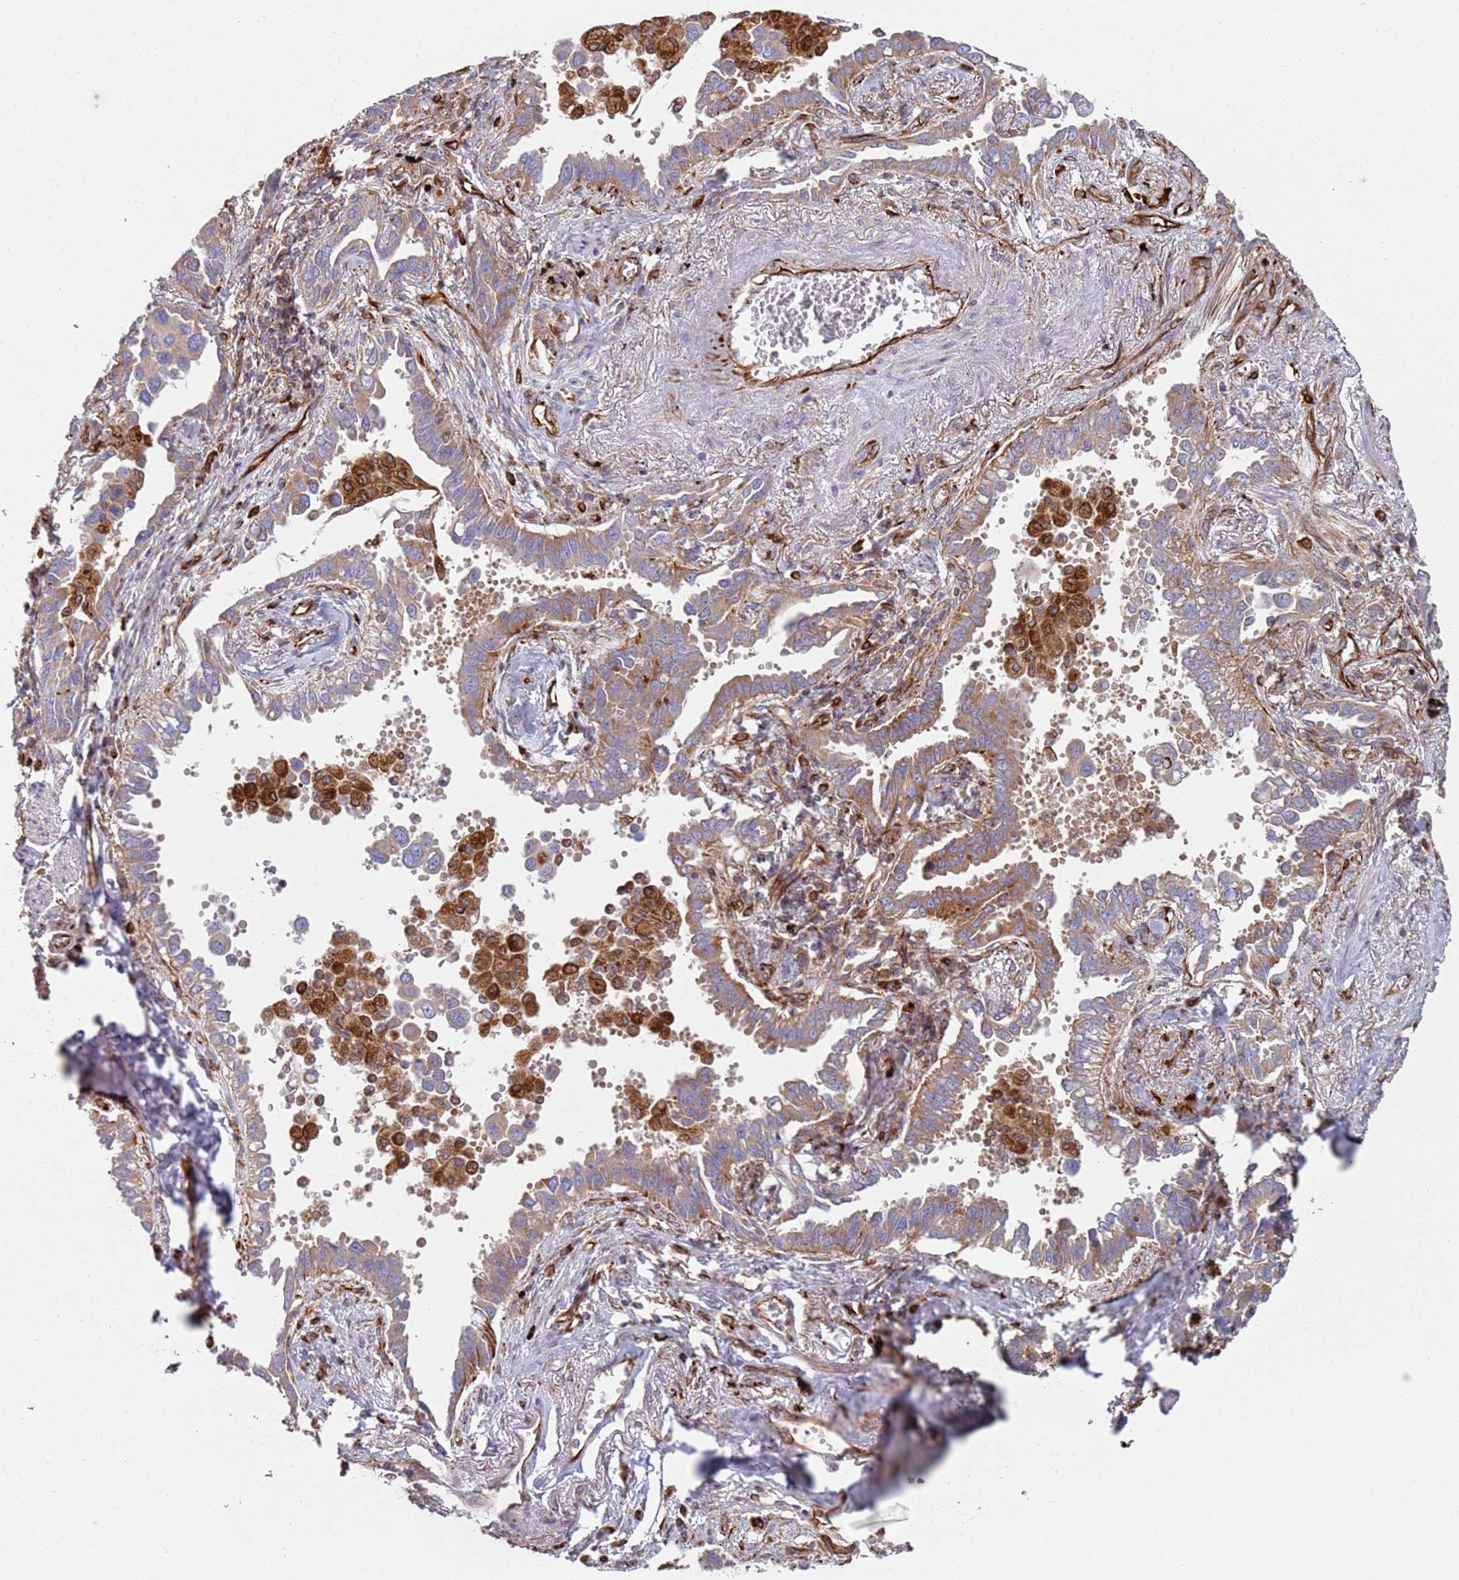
{"staining": {"intensity": "moderate", "quantity": ">75%", "location": "cytoplasmic/membranous"}, "tissue": "lung cancer", "cell_type": "Tumor cells", "image_type": "cancer", "snomed": [{"axis": "morphology", "description": "Adenocarcinoma, NOS"}, {"axis": "topography", "description": "Lung"}], "caption": "High-power microscopy captured an IHC histopathology image of lung adenocarcinoma, revealing moderate cytoplasmic/membranous expression in approximately >75% of tumor cells.", "gene": "SNAPIN", "patient": {"sex": "male", "age": 67}}